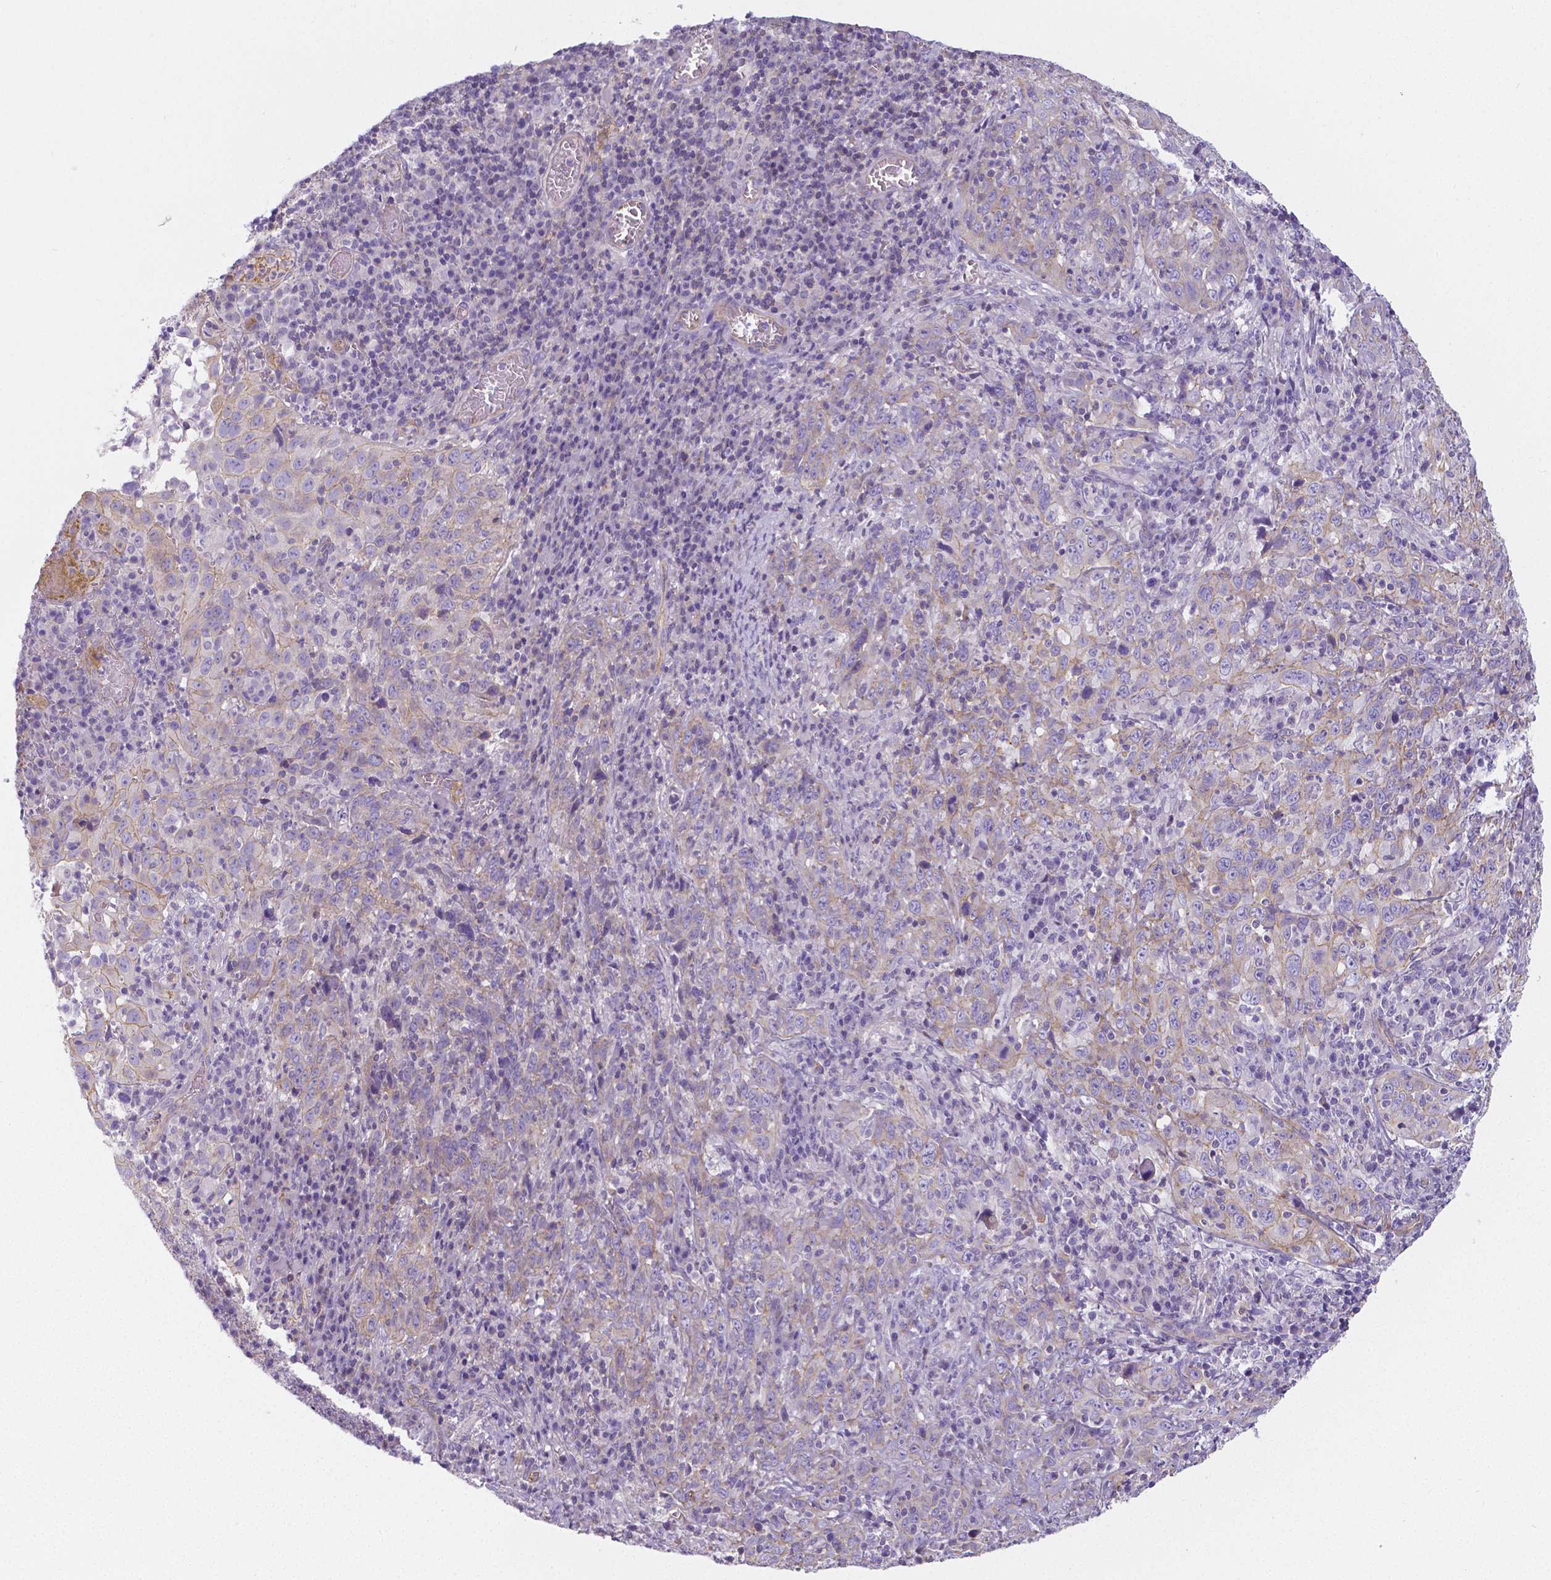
{"staining": {"intensity": "weak", "quantity": "<25%", "location": "cytoplasmic/membranous"}, "tissue": "cervical cancer", "cell_type": "Tumor cells", "image_type": "cancer", "snomed": [{"axis": "morphology", "description": "Squamous cell carcinoma, NOS"}, {"axis": "topography", "description": "Cervix"}], "caption": "Immunohistochemistry photomicrograph of cervical squamous cell carcinoma stained for a protein (brown), which demonstrates no expression in tumor cells.", "gene": "CRMP1", "patient": {"sex": "female", "age": 46}}